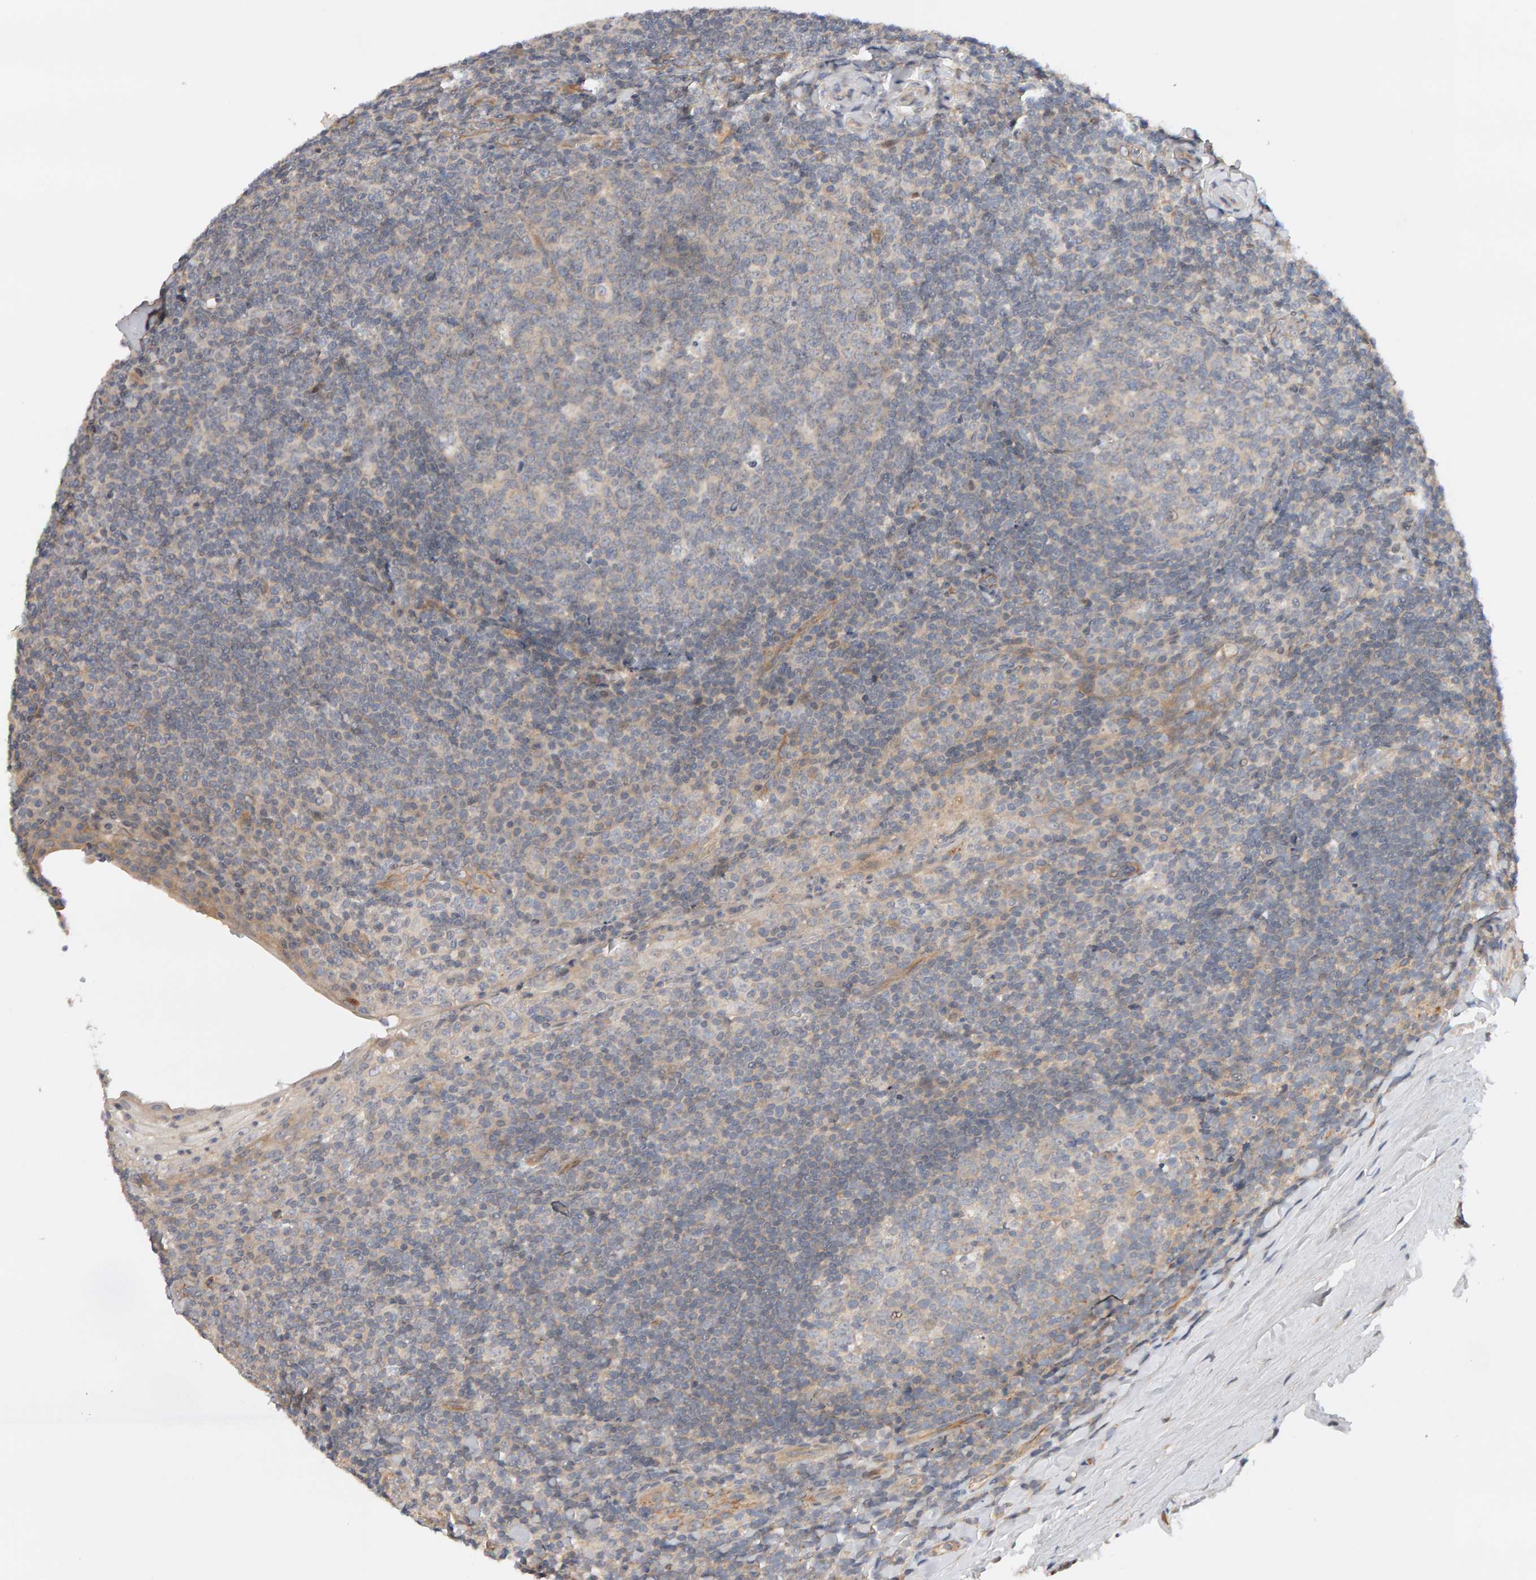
{"staining": {"intensity": "negative", "quantity": "none", "location": "none"}, "tissue": "tonsil", "cell_type": "Germinal center cells", "image_type": "normal", "snomed": [{"axis": "morphology", "description": "Normal tissue, NOS"}, {"axis": "topography", "description": "Tonsil"}], "caption": "An image of tonsil stained for a protein reveals no brown staining in germinal center cells. (DAB (3,3'-diaminobenzidine) immunohistochemistry (IHC) with hematoxylin counter stain).", "gene": "PPP1R16A", "patient": {"sex": "male", "age": 37}}